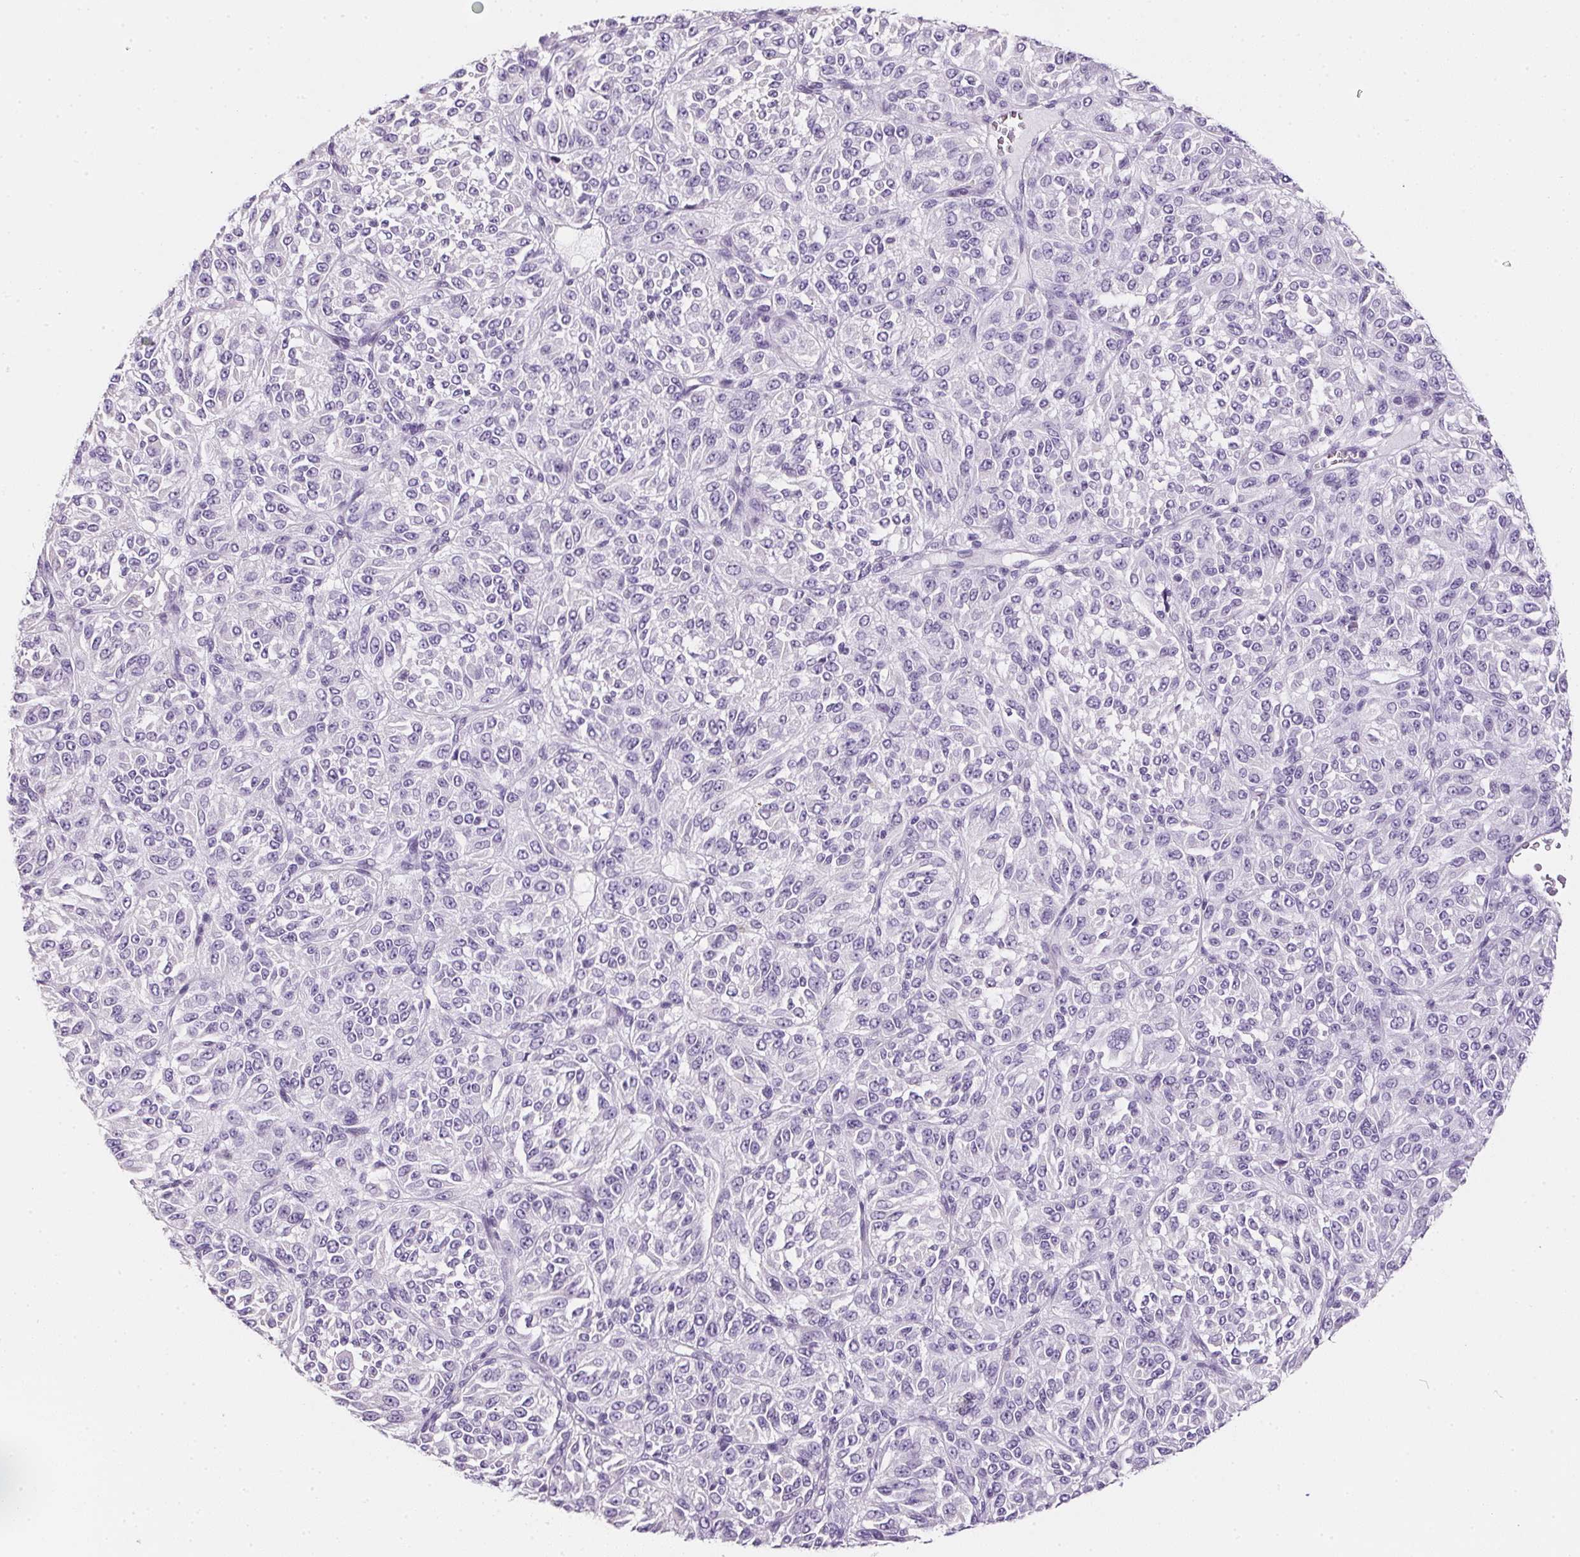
{"staining": {"intensity": "negative", "quantity": "none", "location": "none"}, "tissue": "melanoma", "cell_type": "Tumor cells", "image_type": "cancer", "snomed": [{"axis": "morphology", "description": "Malignant melanoma, Metastatic site"}, {"axis": "topography", "description": "Brain"}], "caption": "Immunohistochemistry (IHC) of melanoma demonstrates no expression in tumor cells.", "gene": "AQP5", "patient": {"sex": "female", "age": 56}}